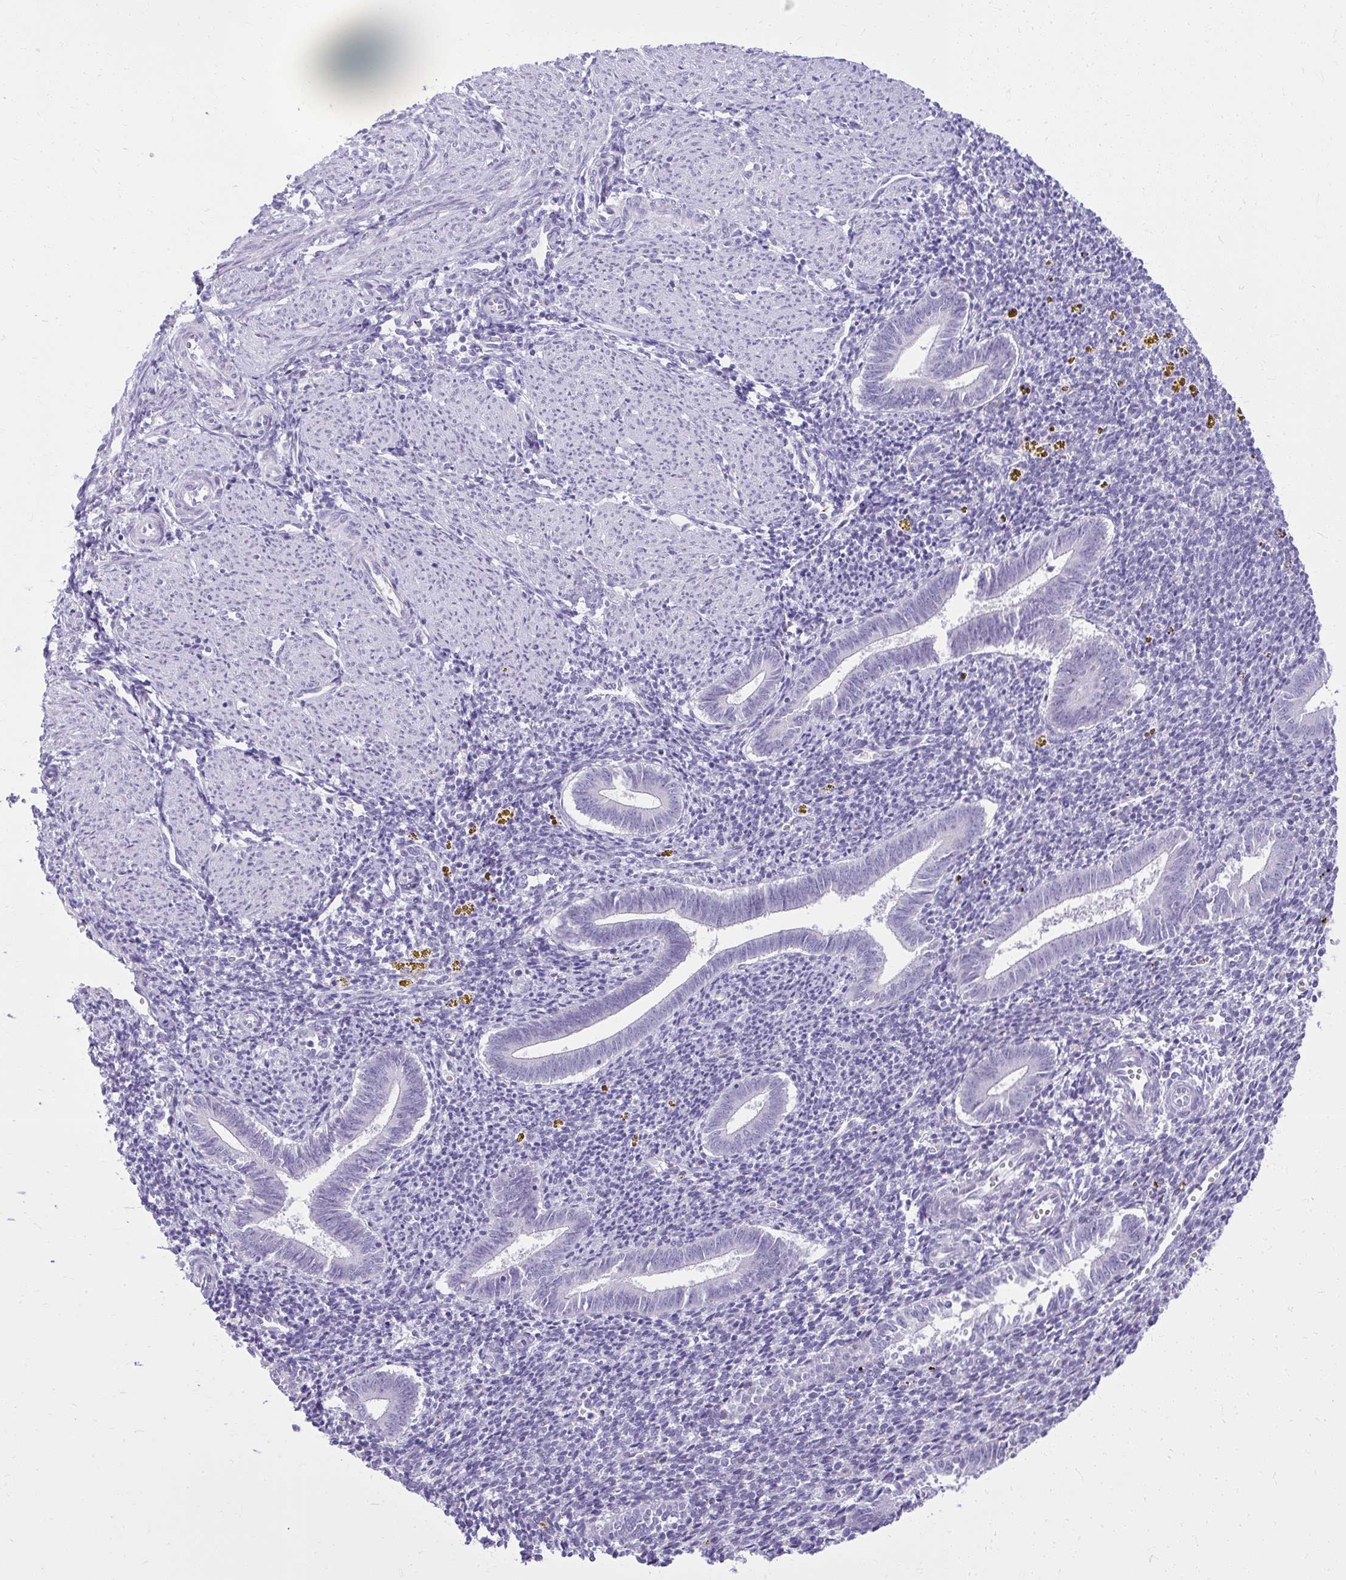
{"staining": {"intensity": "negative", "quantity": "none", "location": "none"}, "tissue": "endometrium", "cell_type": "Cells in endometrial stroma", "image_type": "normal", "snomed": [{"axis": "morphology", "description": "Normal tissue, NOS"}, {"axis": "topography", "description": "Endometrium"}], "caption": "Immunohistochemistry (IHC) image of normal endometrium stained for a protein (brown), which demonstrates no staining in cells in endometrial stroma. (DAB IHC, high magnification).", "gene": "PRAP1", "patient": {"sex": "female", "age": 25}}